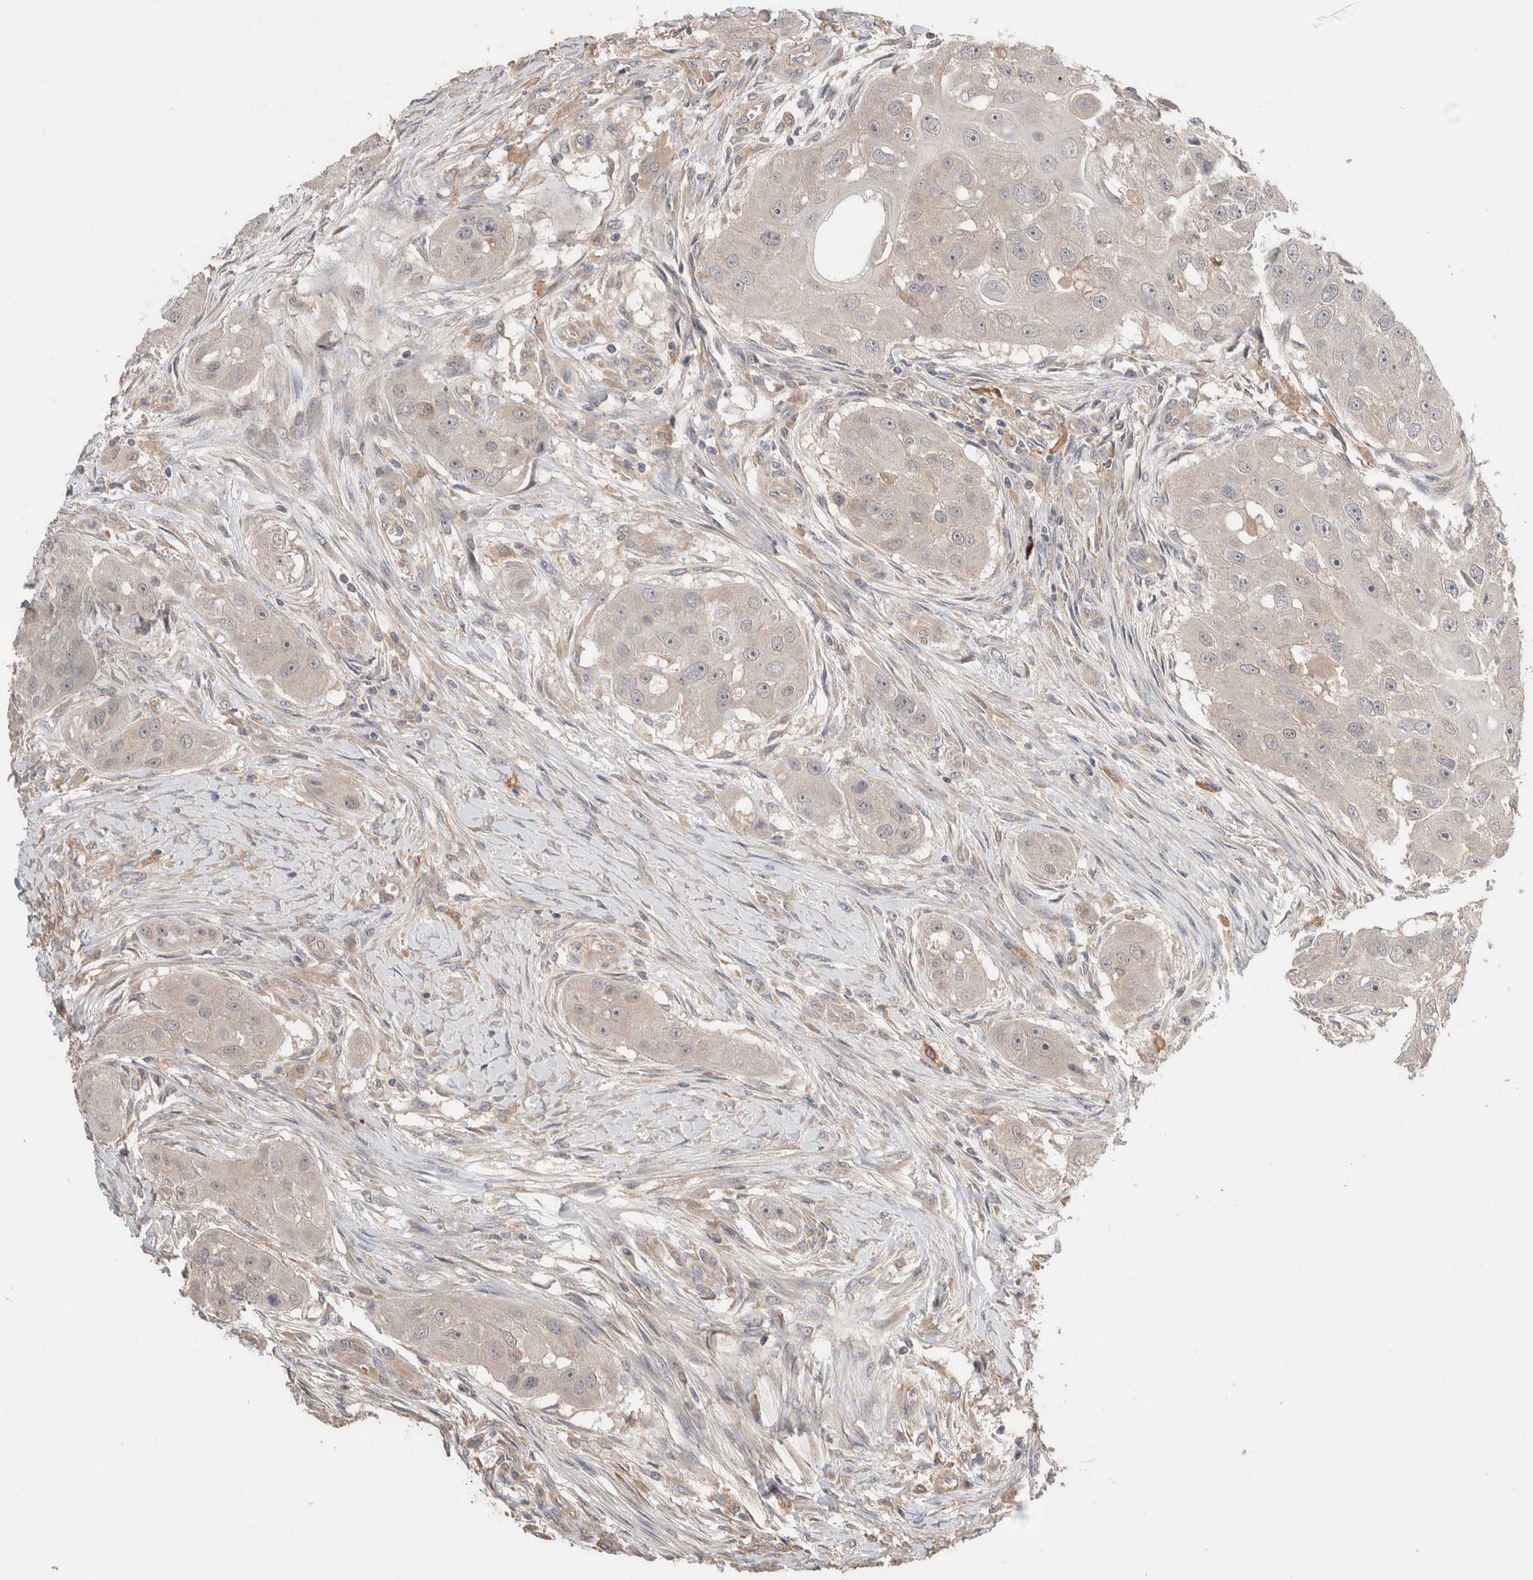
{"staining": {"intensity": "negative", "quantity": "none", "location": "none"}, "tissue": "head and neck cancer", "cell_type": "Tumor cells", "image_type": "cancer", "snomed": [{"axis": "morphology", "description": "Normal tissue, NOS"}, {"axis": "morphology", "description": "Squamous cell carcinoma, NOS"}, {"axis": "topography", "description": "Skeletal muscle"}, {"axis": "topography", "description": "Head-Neck"}], "caption": "Immunohistochemistry of head and neck cancer (squamous cell carcinoma) exhibits no positivity in tumor cells.", "gene": "WDR91", "patient": {"sex": "male", "age": 51}}